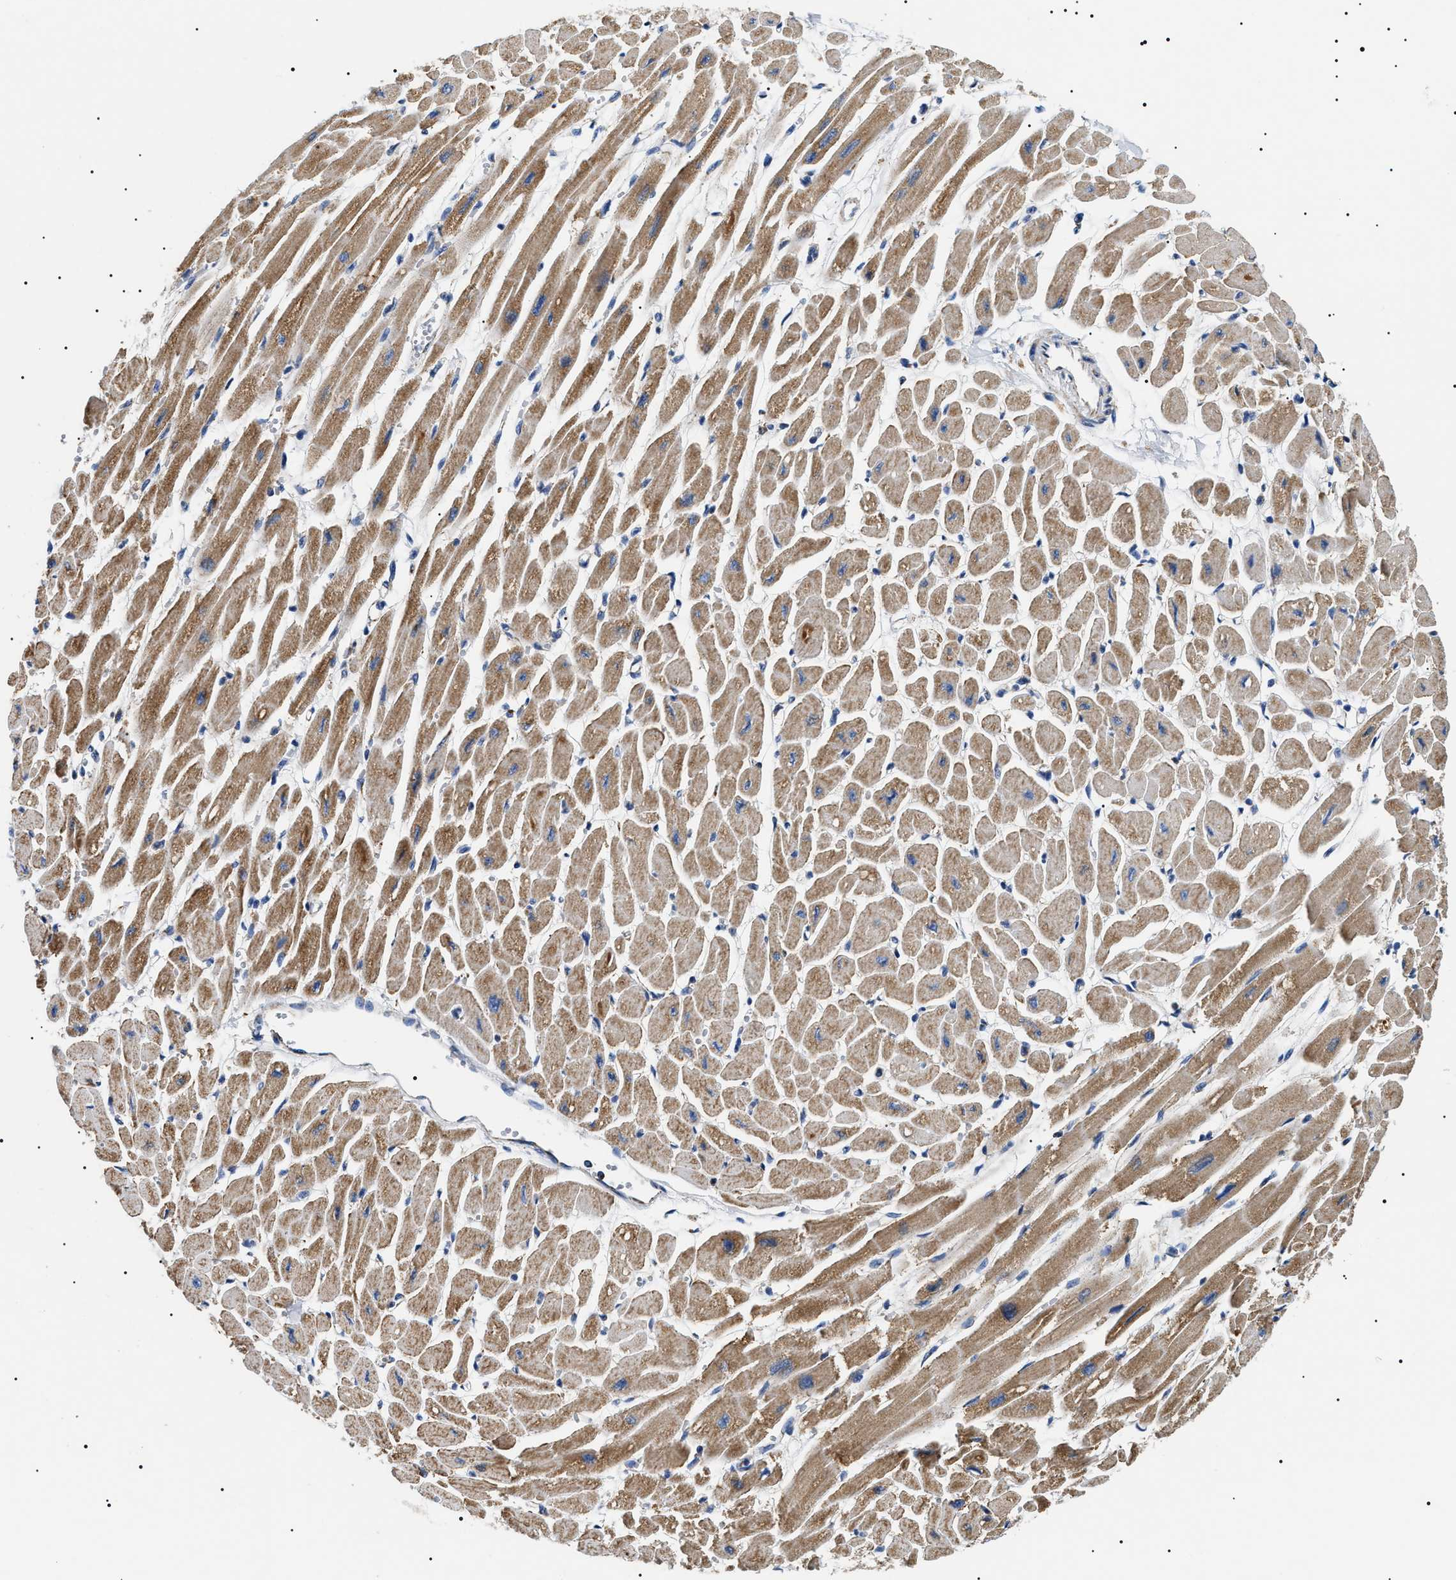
{"staining": {"intensity": "moderate", "quantity": ">75%", "location": "cytoplasmic/membranous"}, "tissue": "heart muscle", "cell_type": "Cardiomyocytes", "image_type": "normal", "snomed": [{"axis": "morphology", "description": "Normal tissue, NOS"}, {"axis": "topography", "description": "Heart"}], "caption": "Protein analysis of unremarkable heart muscle shows moderate cytoplasmic/membranous positivity in approximately >75% of cardiomyocytes. Using DAB (brown) and hematoxylin (blue) stains, captured at high magnification using brightfield microscopy.", "gene": "OXSM", "patient": {"sex": "female", "age": 54}}